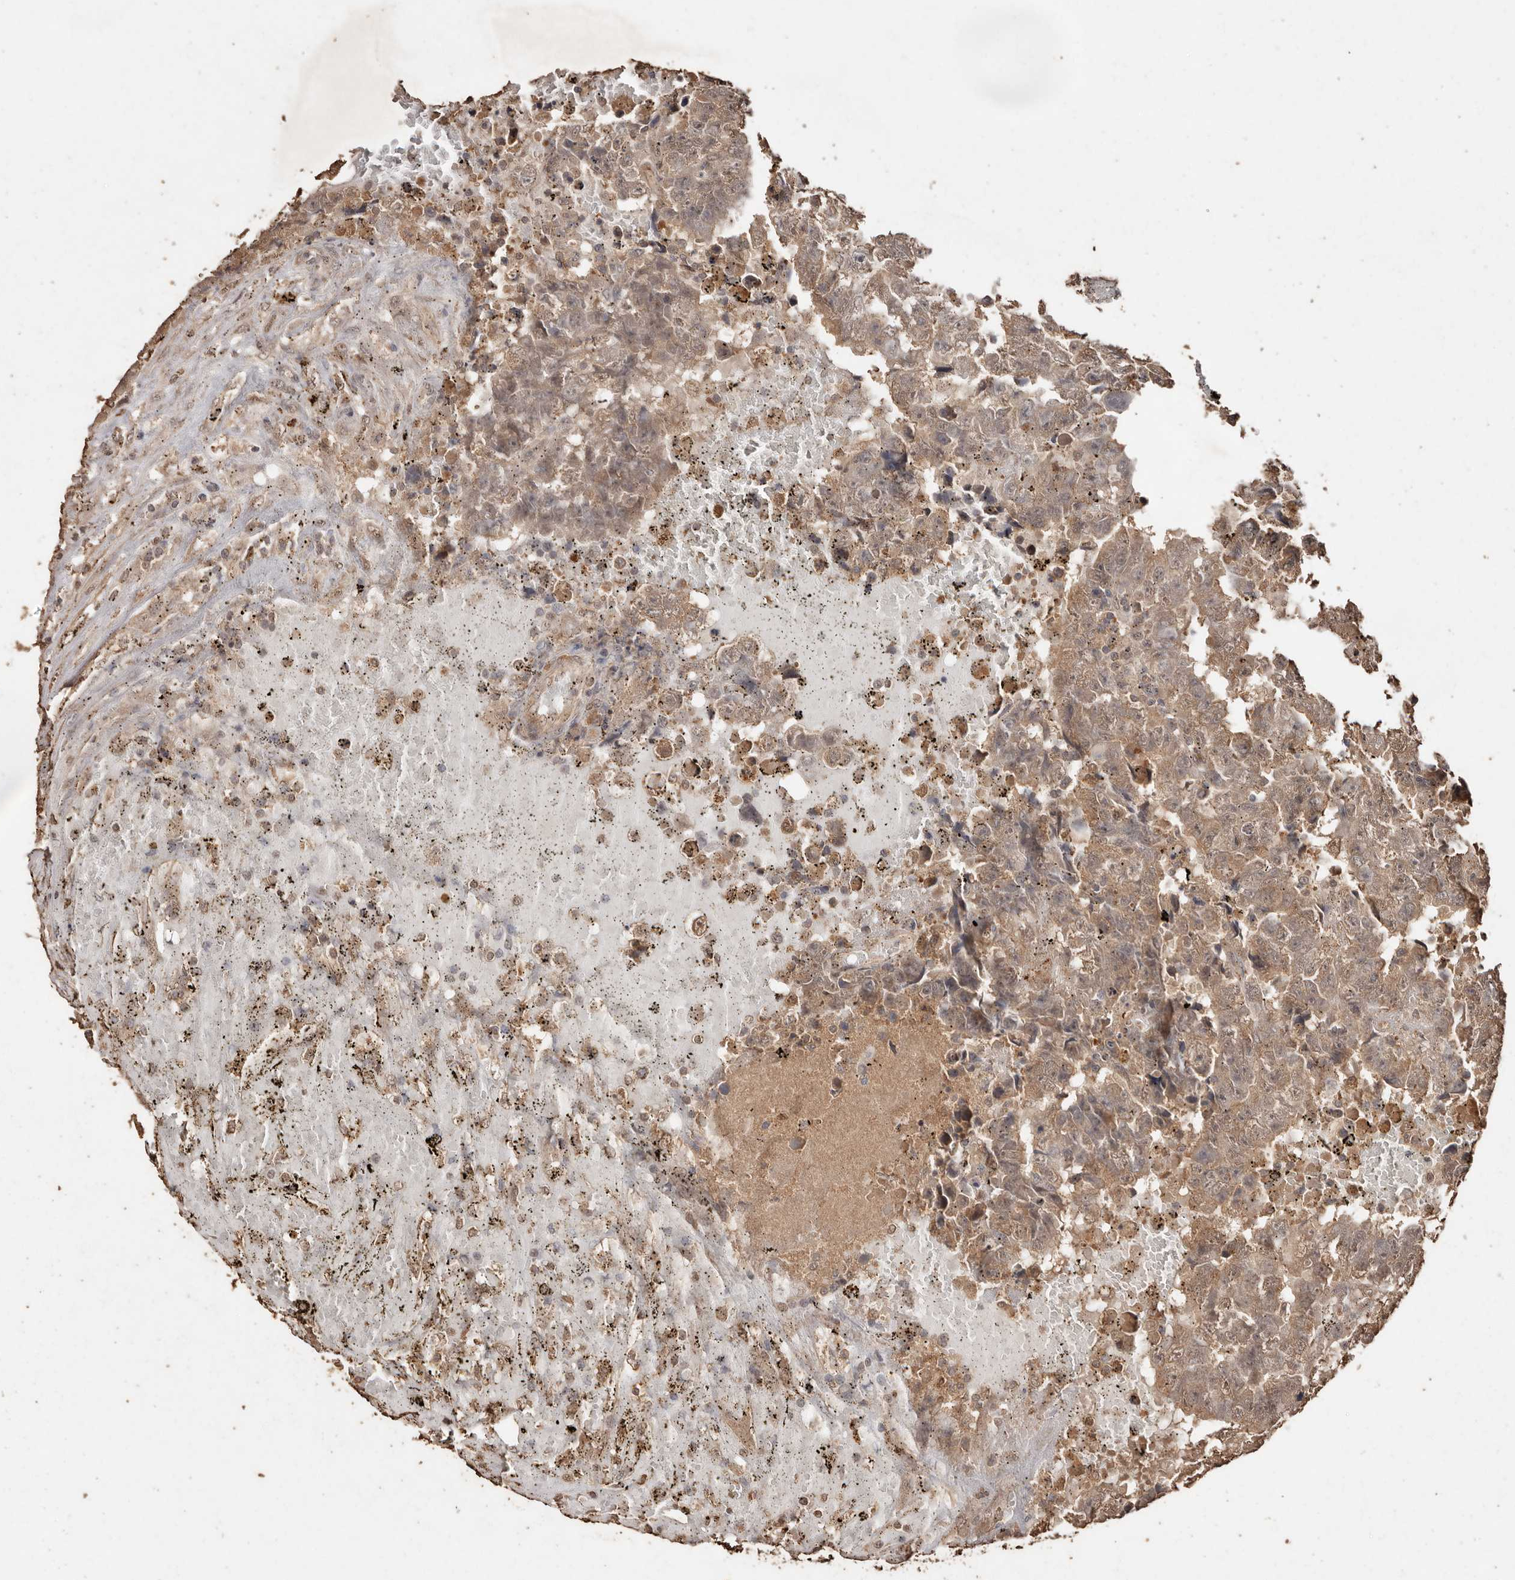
{"staining": {"intensity": "moderate", "quantity": ">75%", "location": "cytoplasmic/membranous"}, "tissue": "testis cancer", "cell_type": "Tumor cells", "image_type": "cancer", "snomed": [{"axis": "morphology", "description": "Carcinoma, Embryonal, NOS"}, {"axis": "topography", "description": "Testis"}], "caption": "Immunohistochemical staining of human embryonal carcinoma (testis) exhibits moderate cytoplasmic/membranous protein positivity in about >75% of tumor cells.", "gene": "PKDCC", "patient": {"sex": "male", "age": 25}}